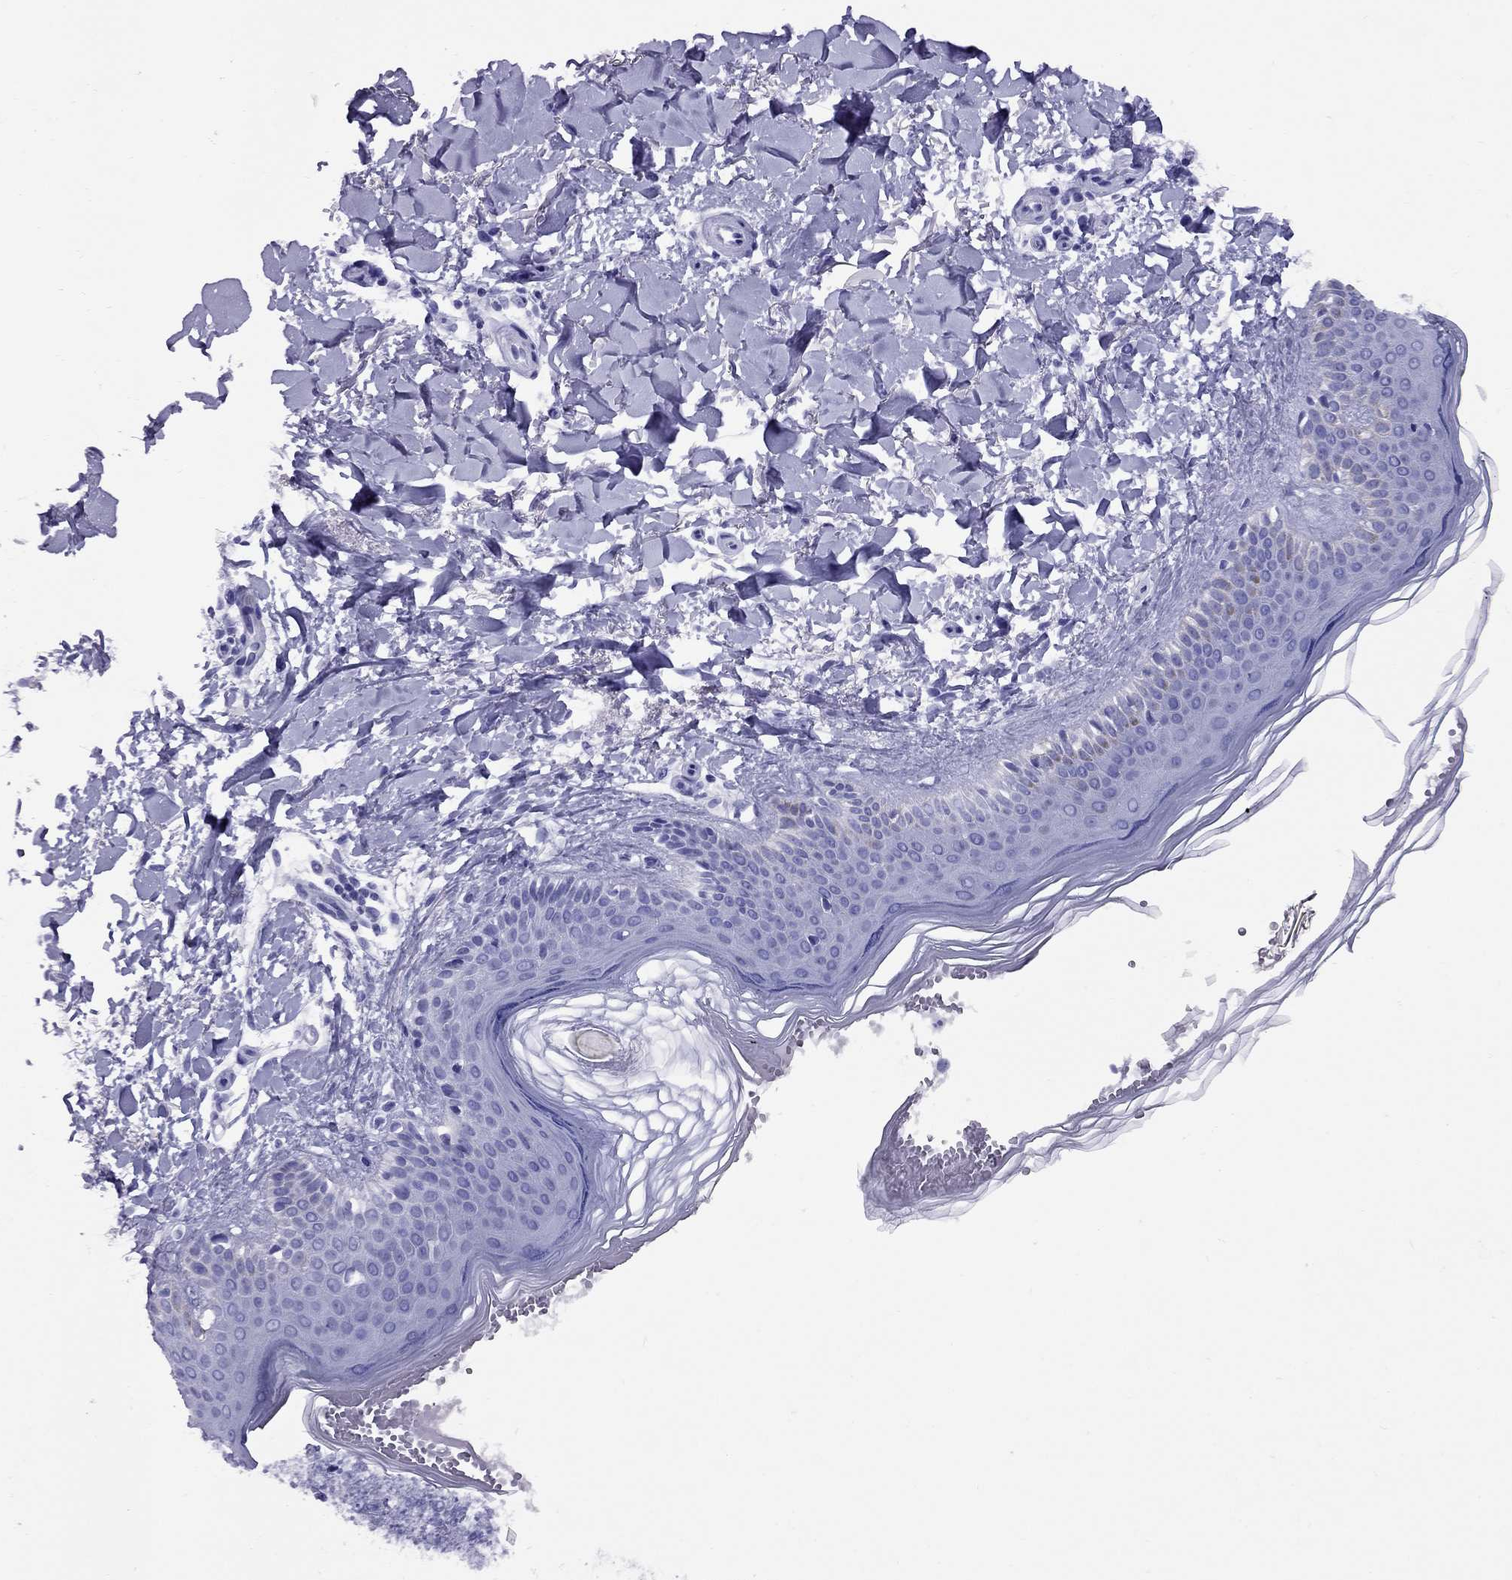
{"staining": {"intensity": "negative", "quantity": "none", "location": "none"}, "tissue": "melanoma", "cell_type": "Tumor cells", "image_type": "cancer", "snomed": [{"axis": "morphology", "description": "Malignant melanoma, NOS"}, {"axis": "topography", "description": "Skin"}], "caption": "The immunohistochemistry (IHC) histopathology image has no significant positivity in tumor cells of melanoma tissue.", "gene": "AVPR1B", "patient": {"sex": "female", "age": 73}}